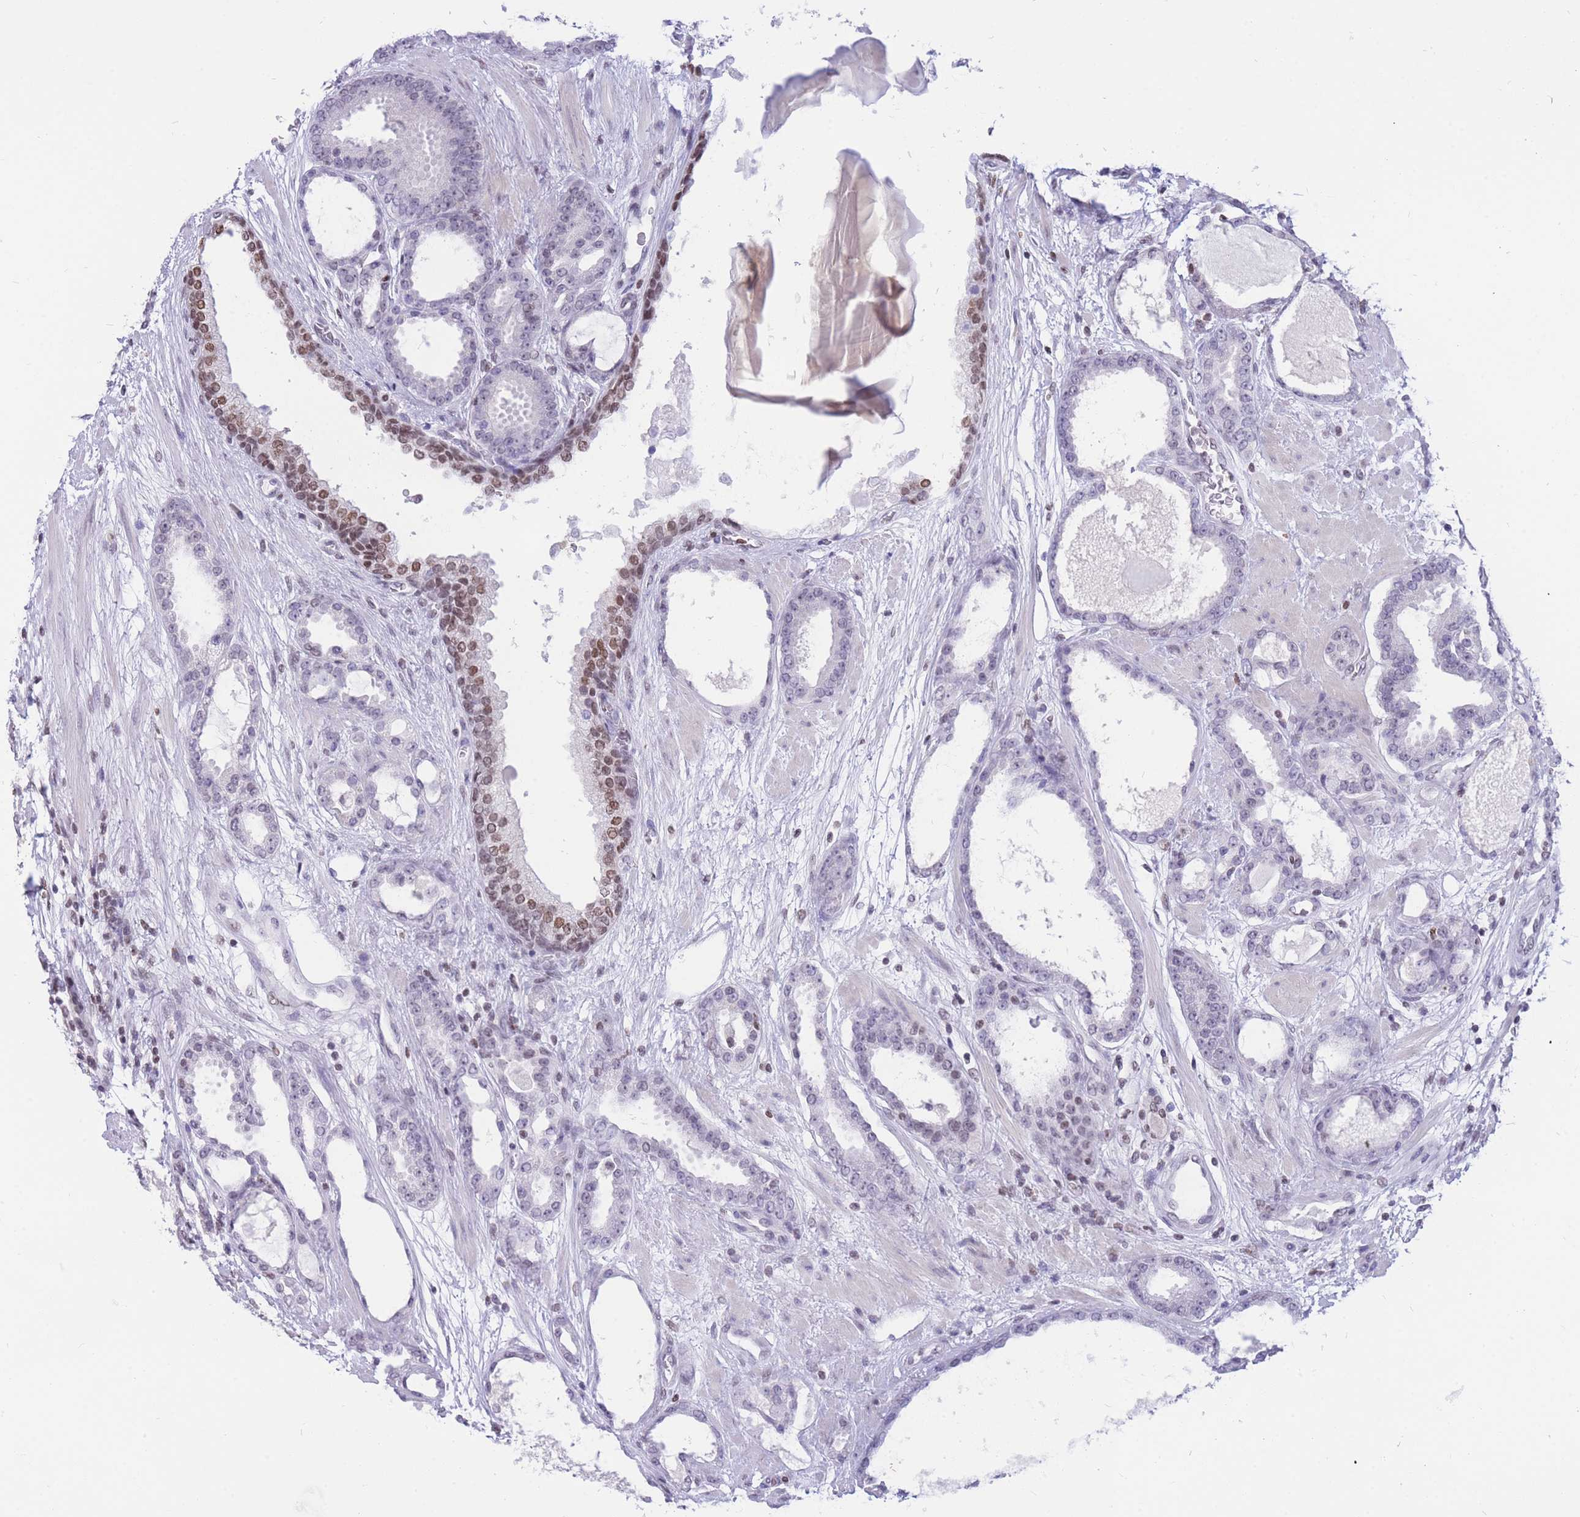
{"staining": {"intensity": "weak", "quantity": "25%-75%", "location": "nuclear"}, "tissue": "prostate cancer", "cell_type": "Tumor cells", "image_type": "cancer", "snomed": [{"axis": "morphology", "description": "Adenocarcinoma, High grade"}, {"axis": "topography", "description": "Prostate"}], "caption": "Protein staining exhibits weak nuclear positivity in approximately 25%-75% of tumor cells in prostate cancer (adenocarcinoma (high-grade)). The protein of interest is stained brown, and the nuclei are stained in blue (DAB IHC with brightfield microscopy, high magnification).", "gene": "HMGN1", "patient": {"sex": "male", "age": 60}}